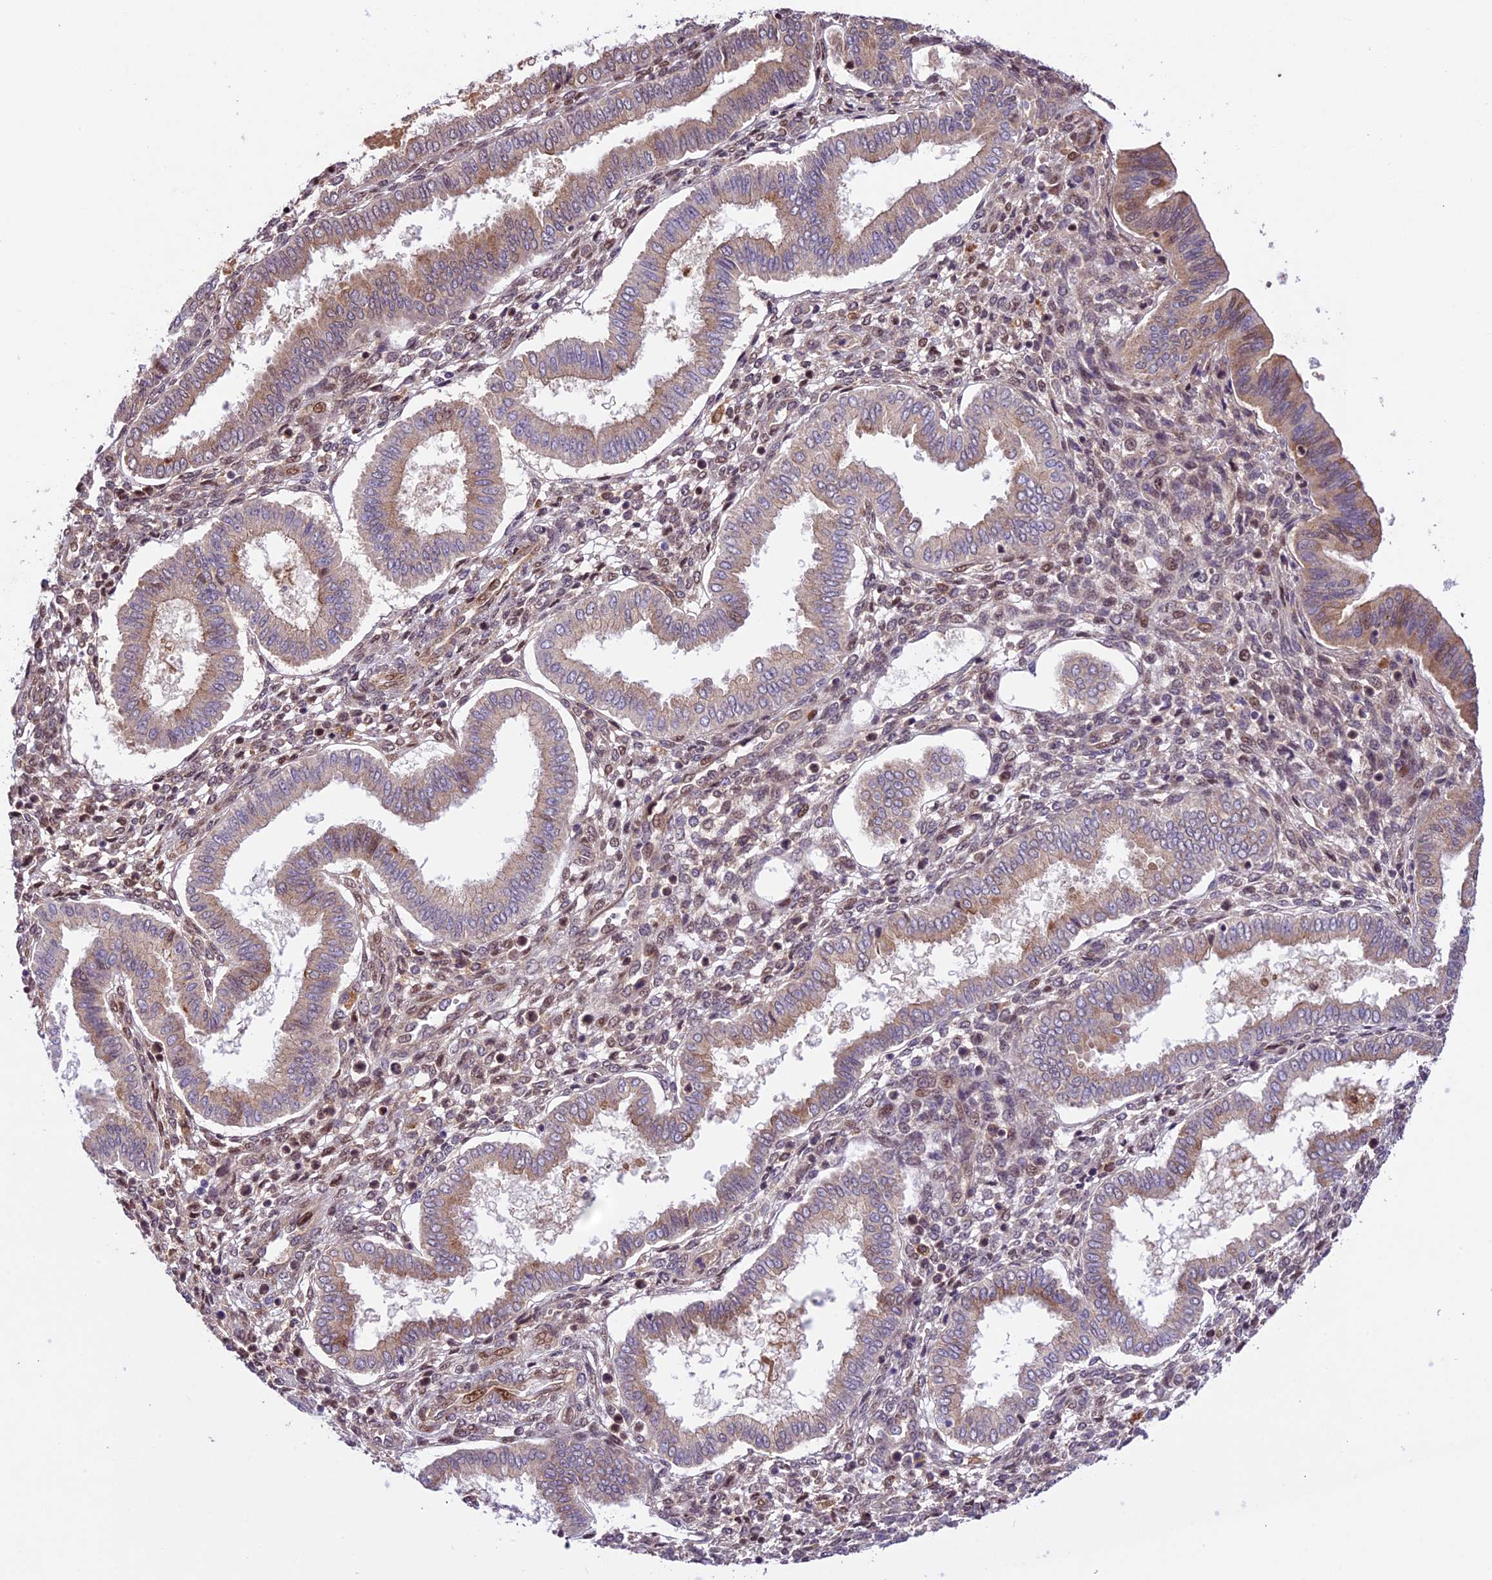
{"staining": {"intensity": "weak", "quantity": "25%-75%", "location": "nuclear"}, "tissue": "endometrium", "cell_type": "Cells in endometrial stroma", "image_type": "normal", "snomed": [{"axis": "morphology", "description": "Normal tissue, NOS"}, {"axis": "topography", "description": "Endometrium"}], "caption": "The immunohistochemical stain highlights weak nuclear positivity in cells in endometrial stroma of benign endometrium. The staining was performed using DAB to visualize the protein expression in brown, while the nuclei were stained in blue with hematoxylin (Magnification: 20x).", "gene": "CCSER1", "patient": {"sex": "female", "age": 24}}